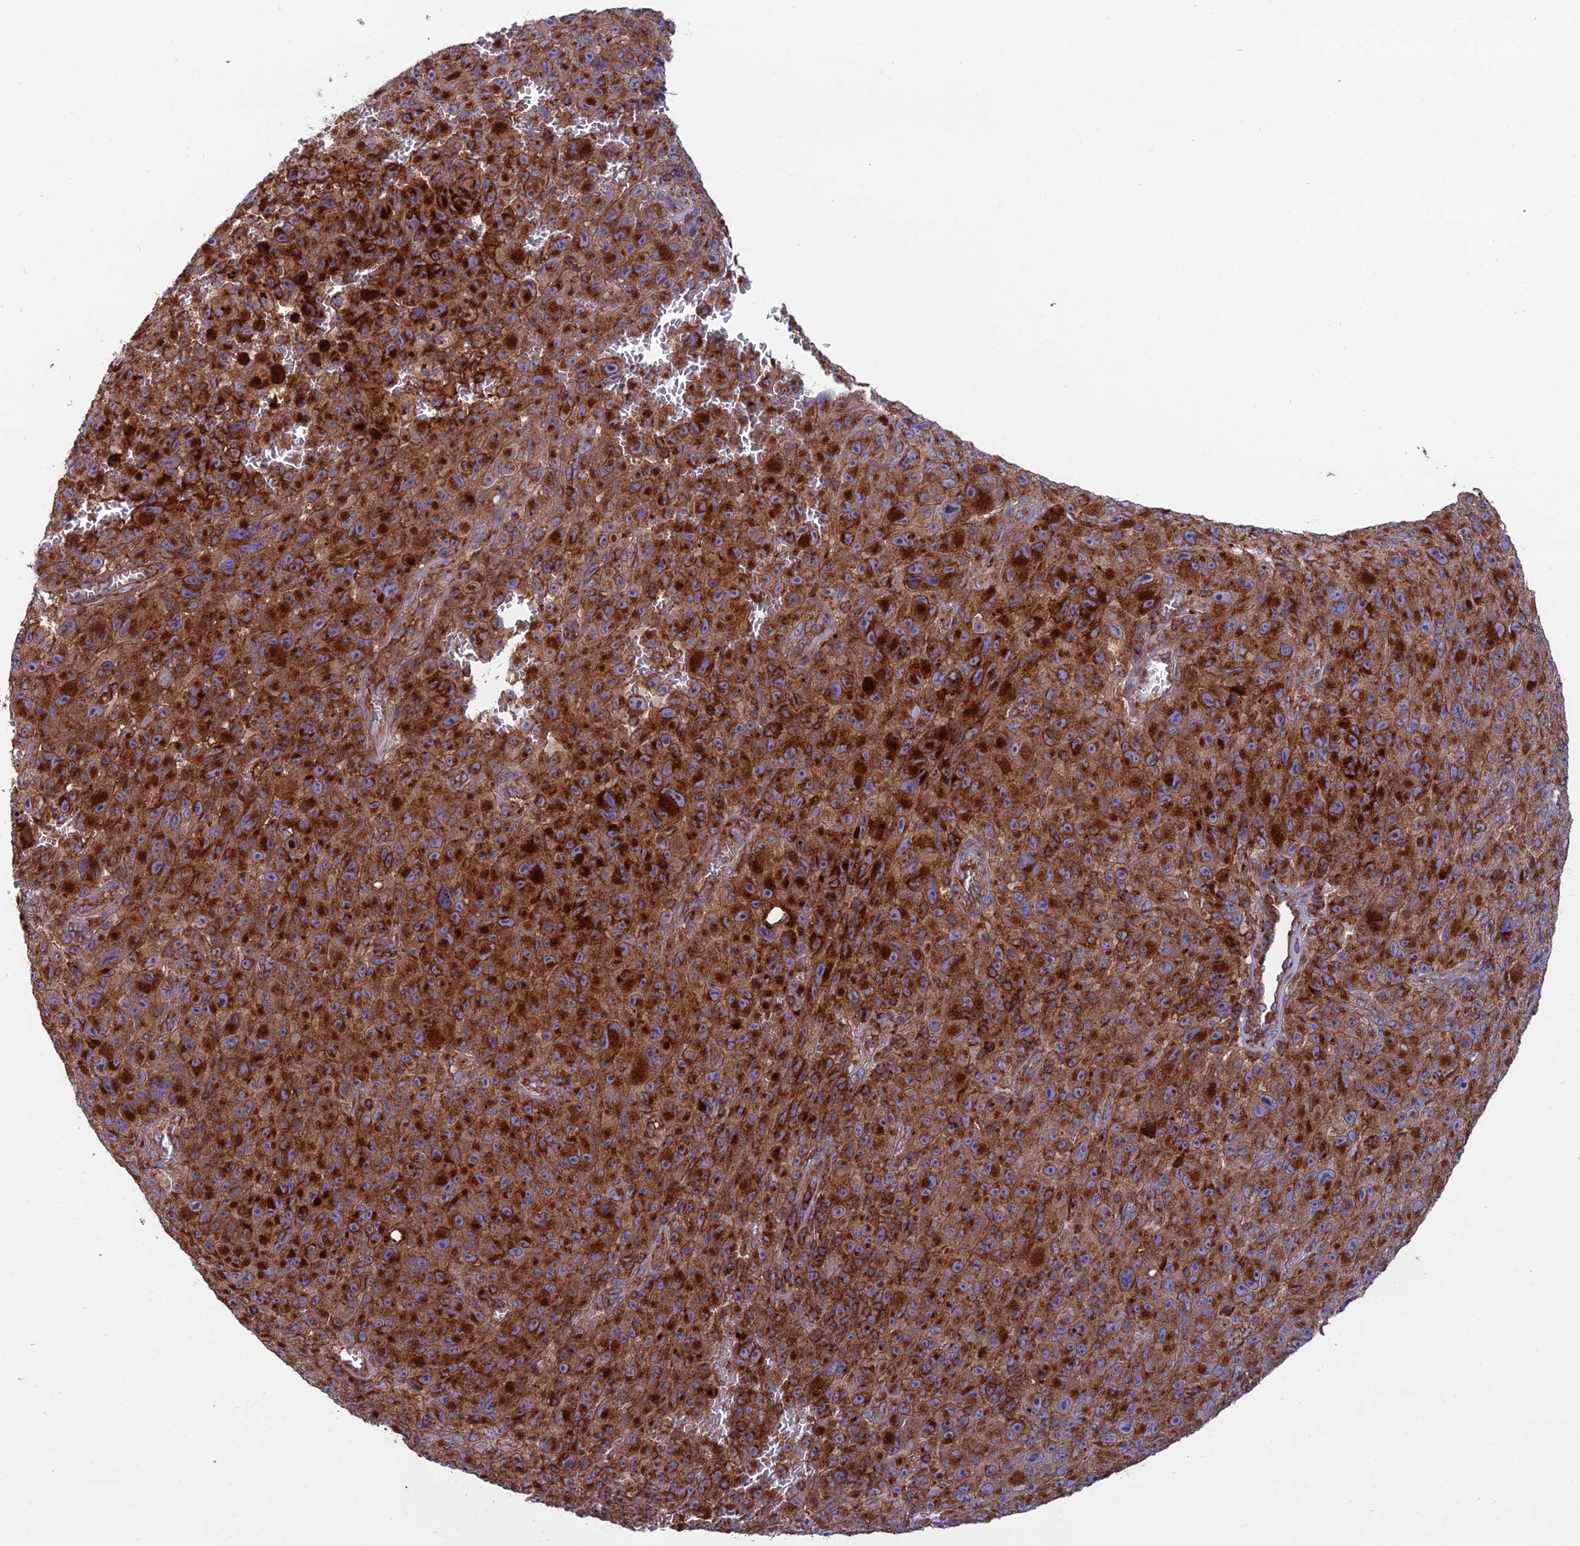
{"staining": {"intensity": "strong", "quantity": ">75%", "location": "cytoplasmic/membranous"}, "tissue": "melanoma", "cell_type": "Tumor cells", "image_type": "cancer", "snomed": [{"axis": "morphology", "description": "Malignant melanoma, NOS"}, {"axis": "topography", "description": "Skin"}], "caption": "Immunohistochemistry micrograph of malignant melanoma stained for a protein (brown), which reveals high levels of strong cytoplasmic/membranous positivity in about >75% of tumor cells.", "gene": "LNPEP", "patient": {"sex": "female", "age": 82}}